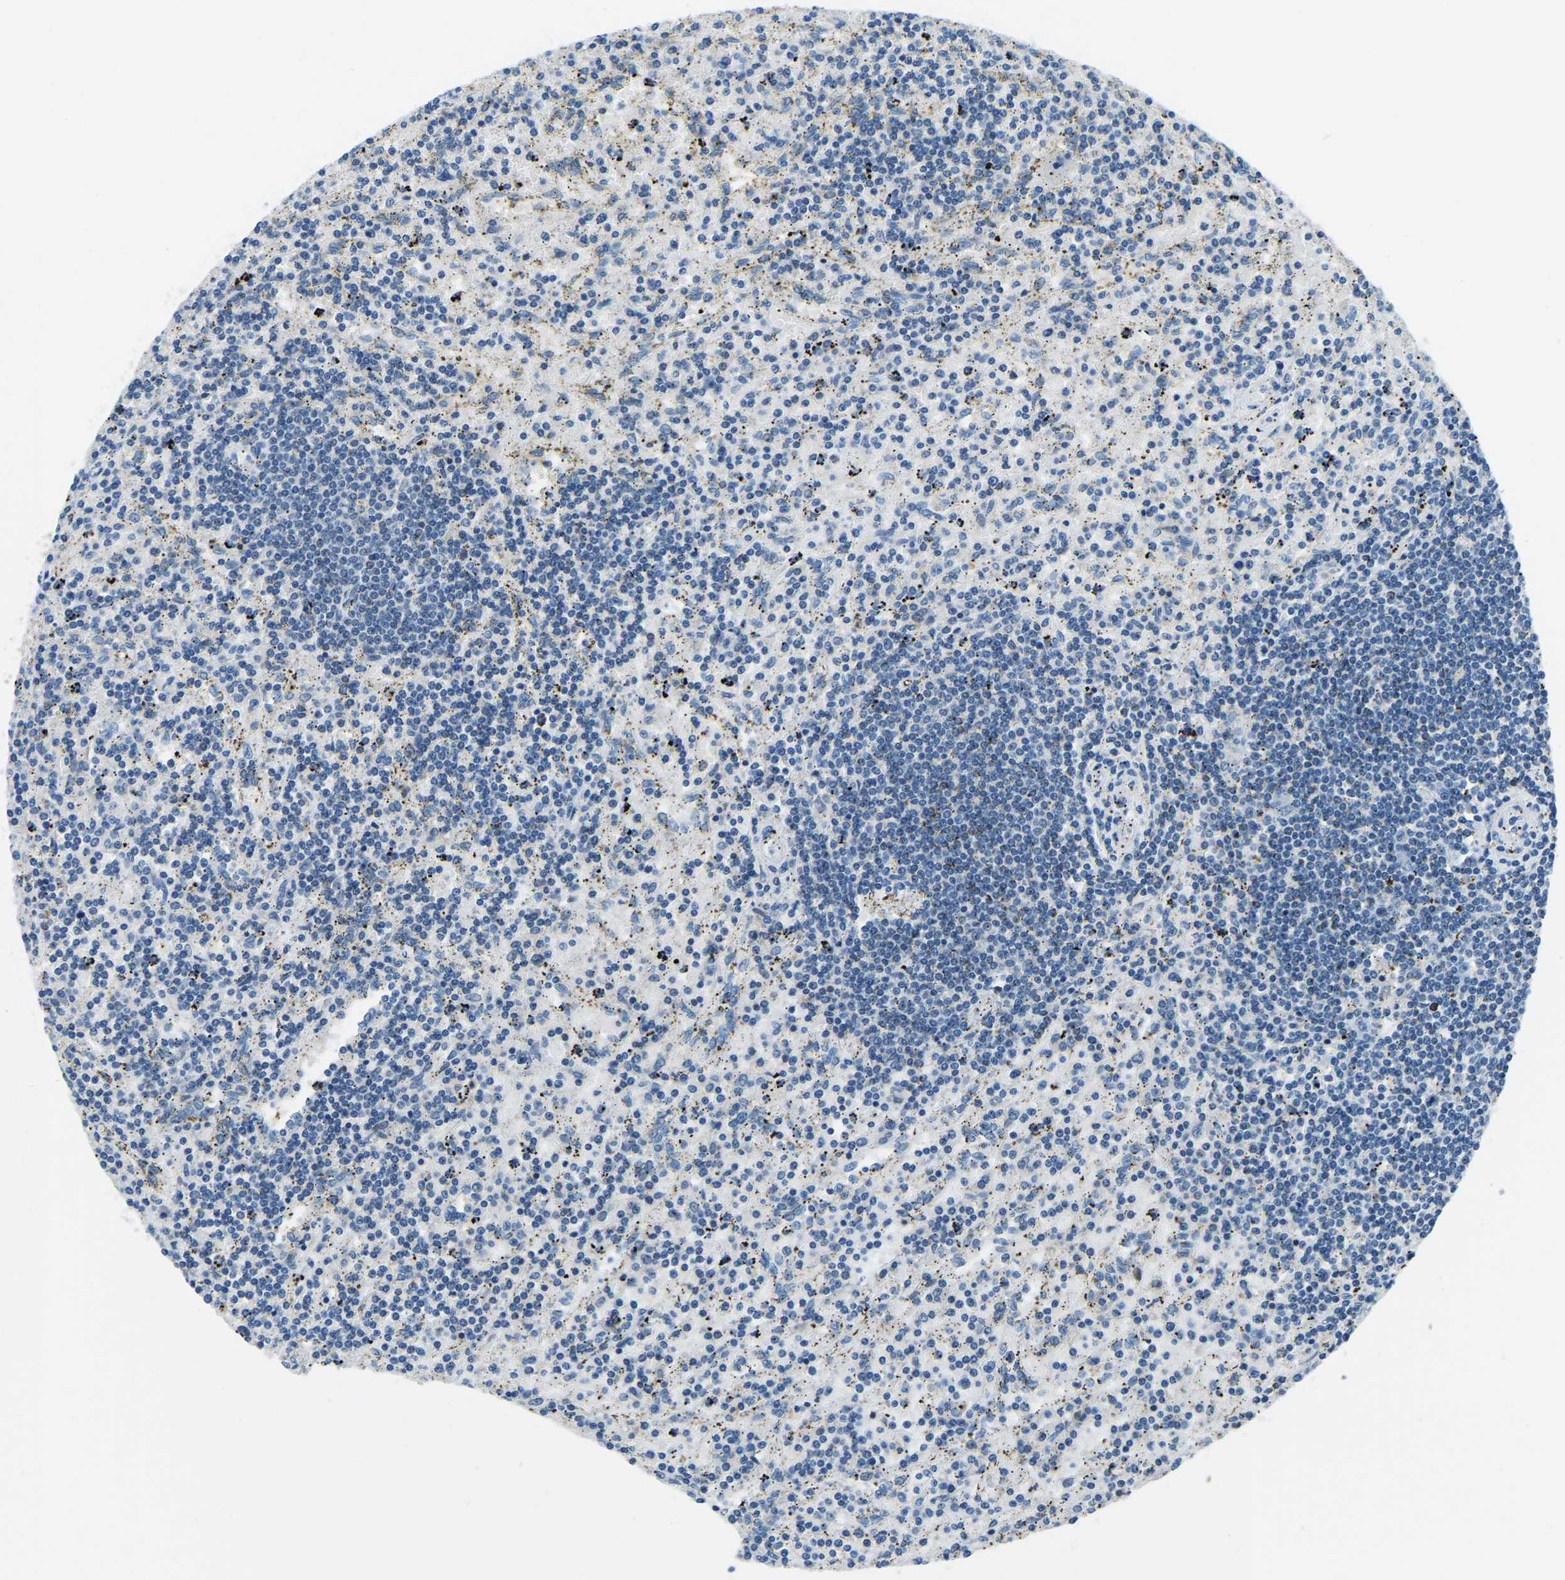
{"staining": {"intensity": "negative", "quantity": "none", "location": "none"}, "tissue": "lymphoma", "cell_type": "Tumor cells", "image_type": "cancer", "snomed": [{"axis": "morphology", "description": "Malignant lymphoma, non-Hodgkin's type, Low grade"}, {"axis": "topography", "description": "Spleen"}], "caption": "Immunohistochemical staining of human malignant lymphoma, non-Hodgkin's type (low-grade) exhibits no significant positivity in tumor cells.", "gene": "XIRP1", "patient": {"sex": "male", "age": 76}}